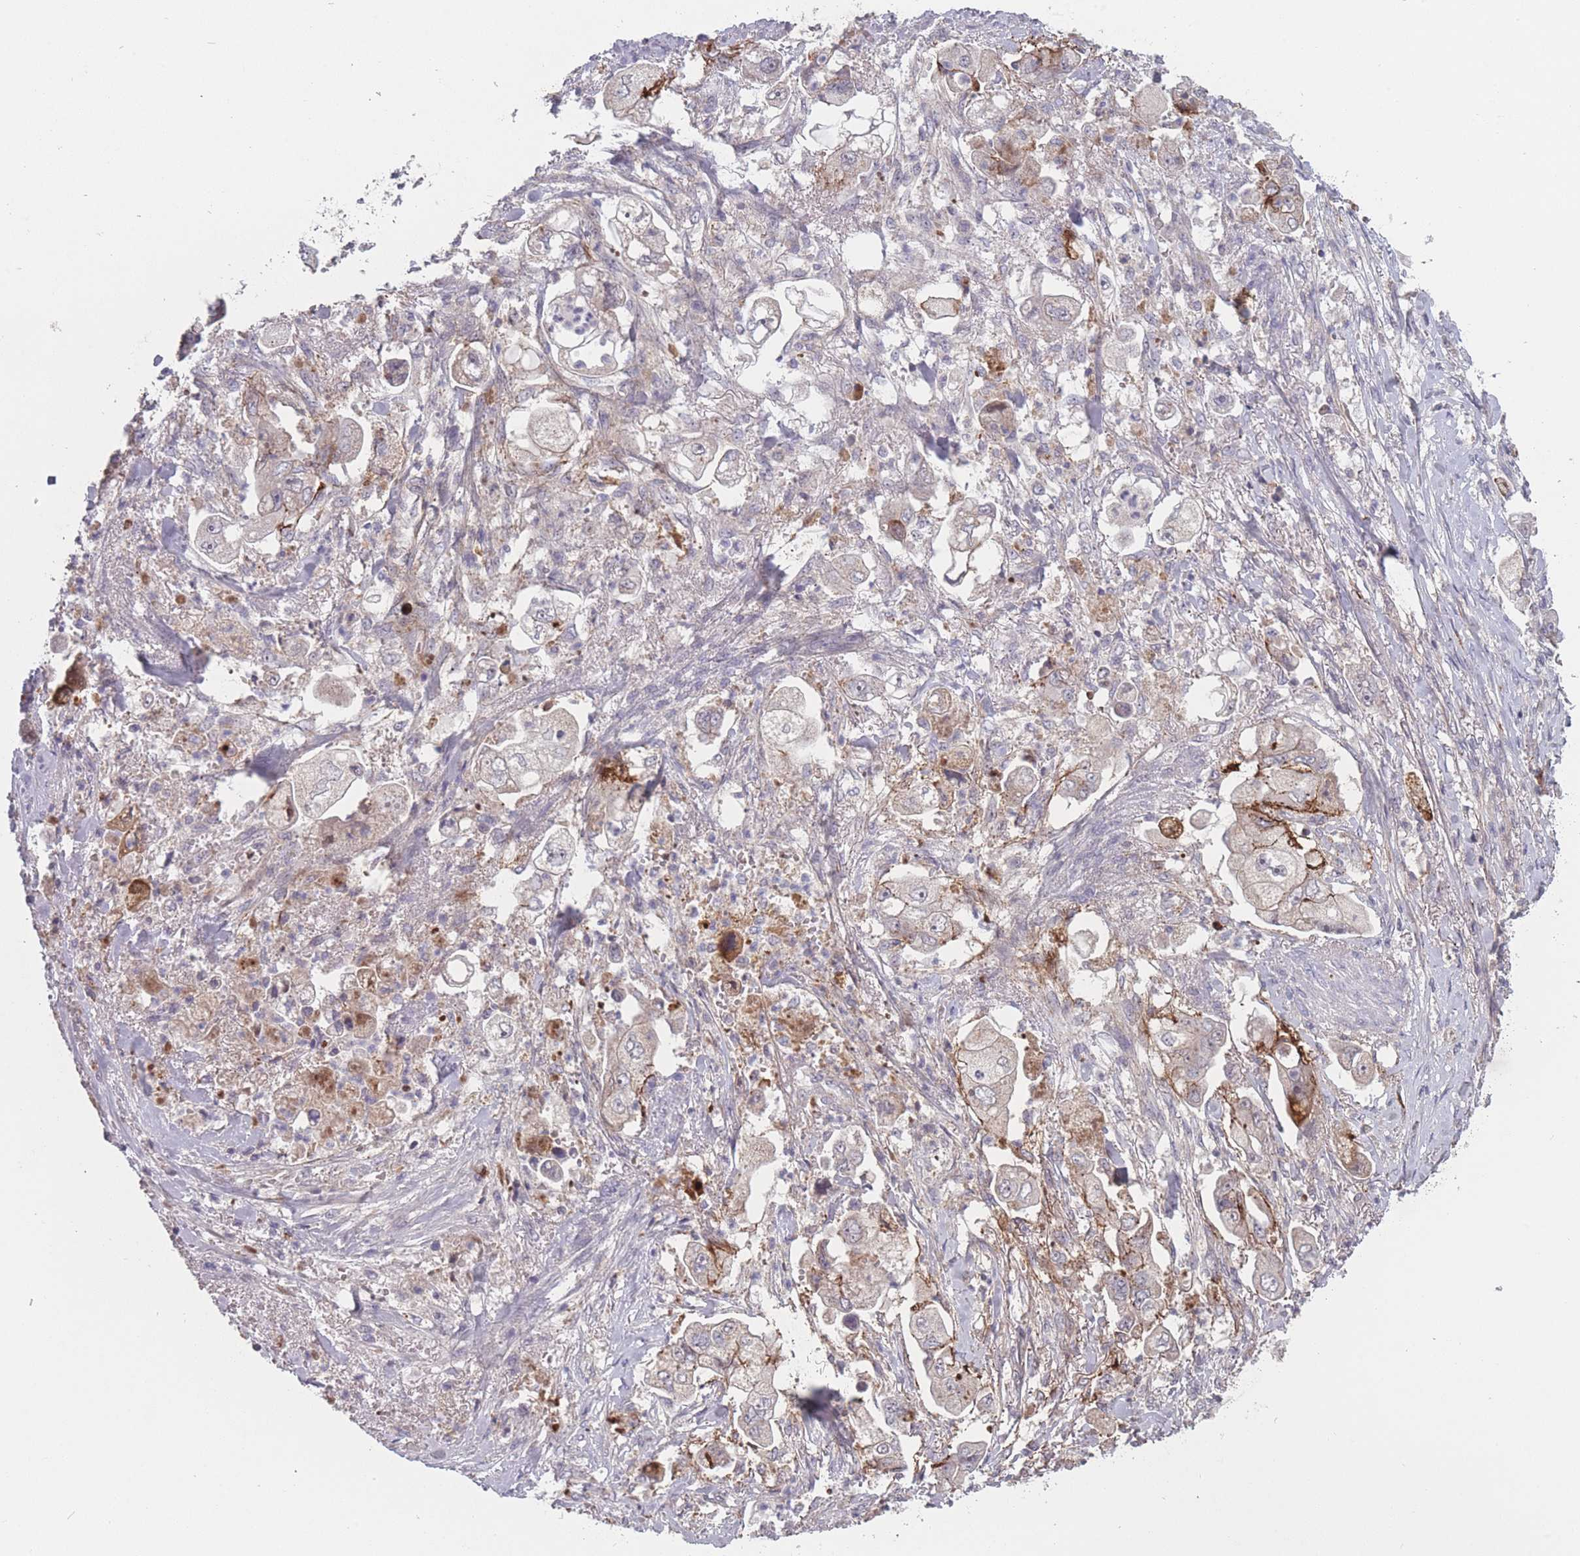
{"staining": {"intensity": "moderate", "quantity": "<25%", "location": "cytoplasmic/membranous"}, "tissue": "stomach cancer", "cell_type": "Tumor cells", "image_type": "cancer", "snomed": [{"axis": "morphology", "description": "Adenocarcinoma, NOS"}, {"axis": "topography", "description": "Stomach"}], "caption": "Moderate cytoplasmic/membranous expression for a protein is seen in about <25% of tumor cells of stomach adenocarcinoma using immunohistochemistry.", "gene": "TMEM232", "patient": {"sex": "male", "age": 62}}